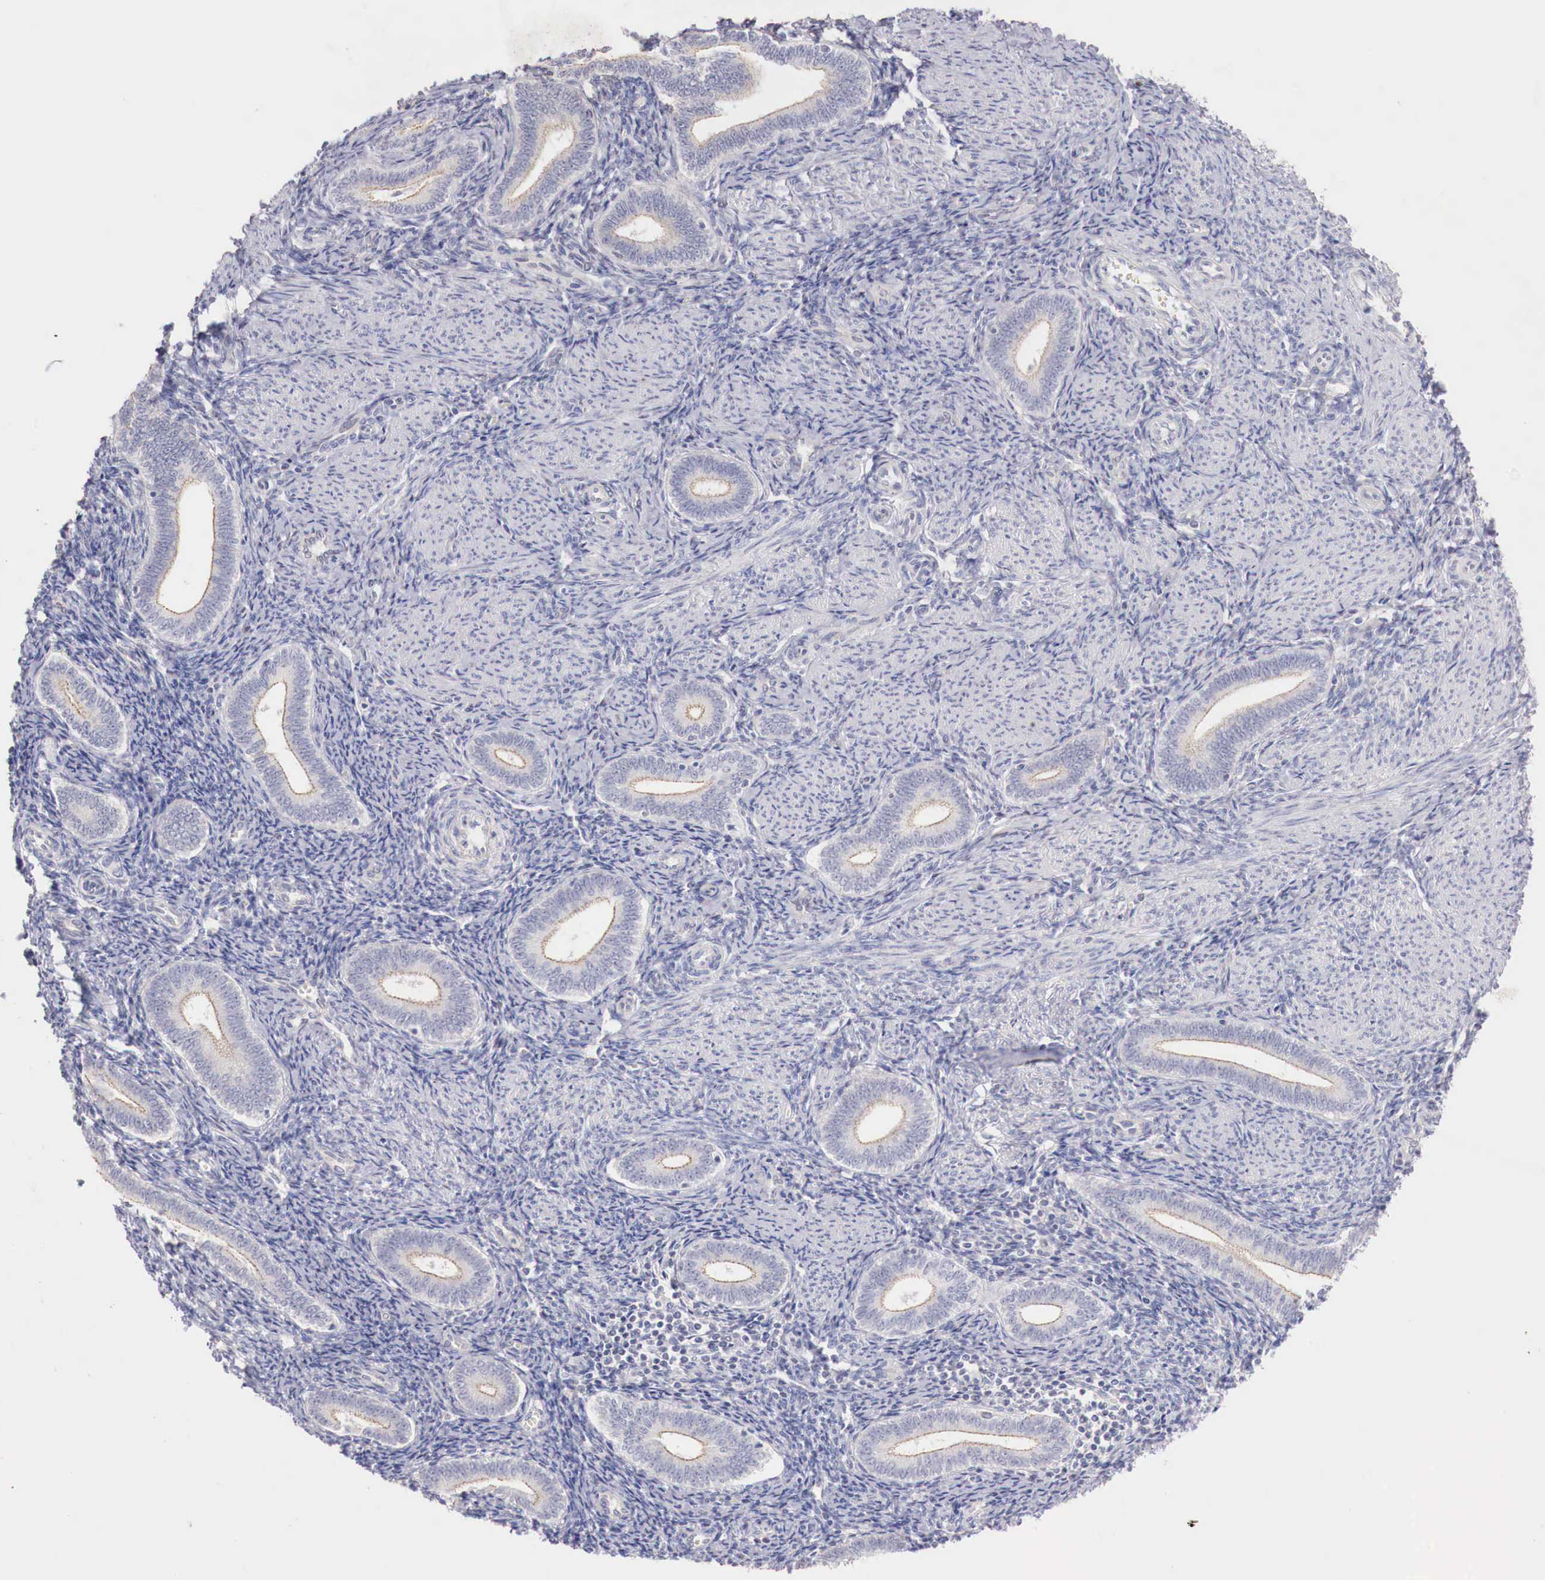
{"staining": {"intensity": "negative", "quantity": "none", "location": "none"}, "tissue": "endometrium", "cell_type": "Cells in endometrial stroma", "image_type": "normal", "snomed": [{"axis": "morphology", "description": "Normal tissue, NOS"}, {"axis": "topography", "description": "Endometrium"}], "caption": "Cells in endometrial stroma show no significant protein expression in normal endometrium. The staining is performed using DAB (3,3'-diaminobenzidine) brown chromogen with nuclei counter-stained in using hematoxylin.", "gene": "TRIM13", "patient": {"sex": "female", "age": 35}}